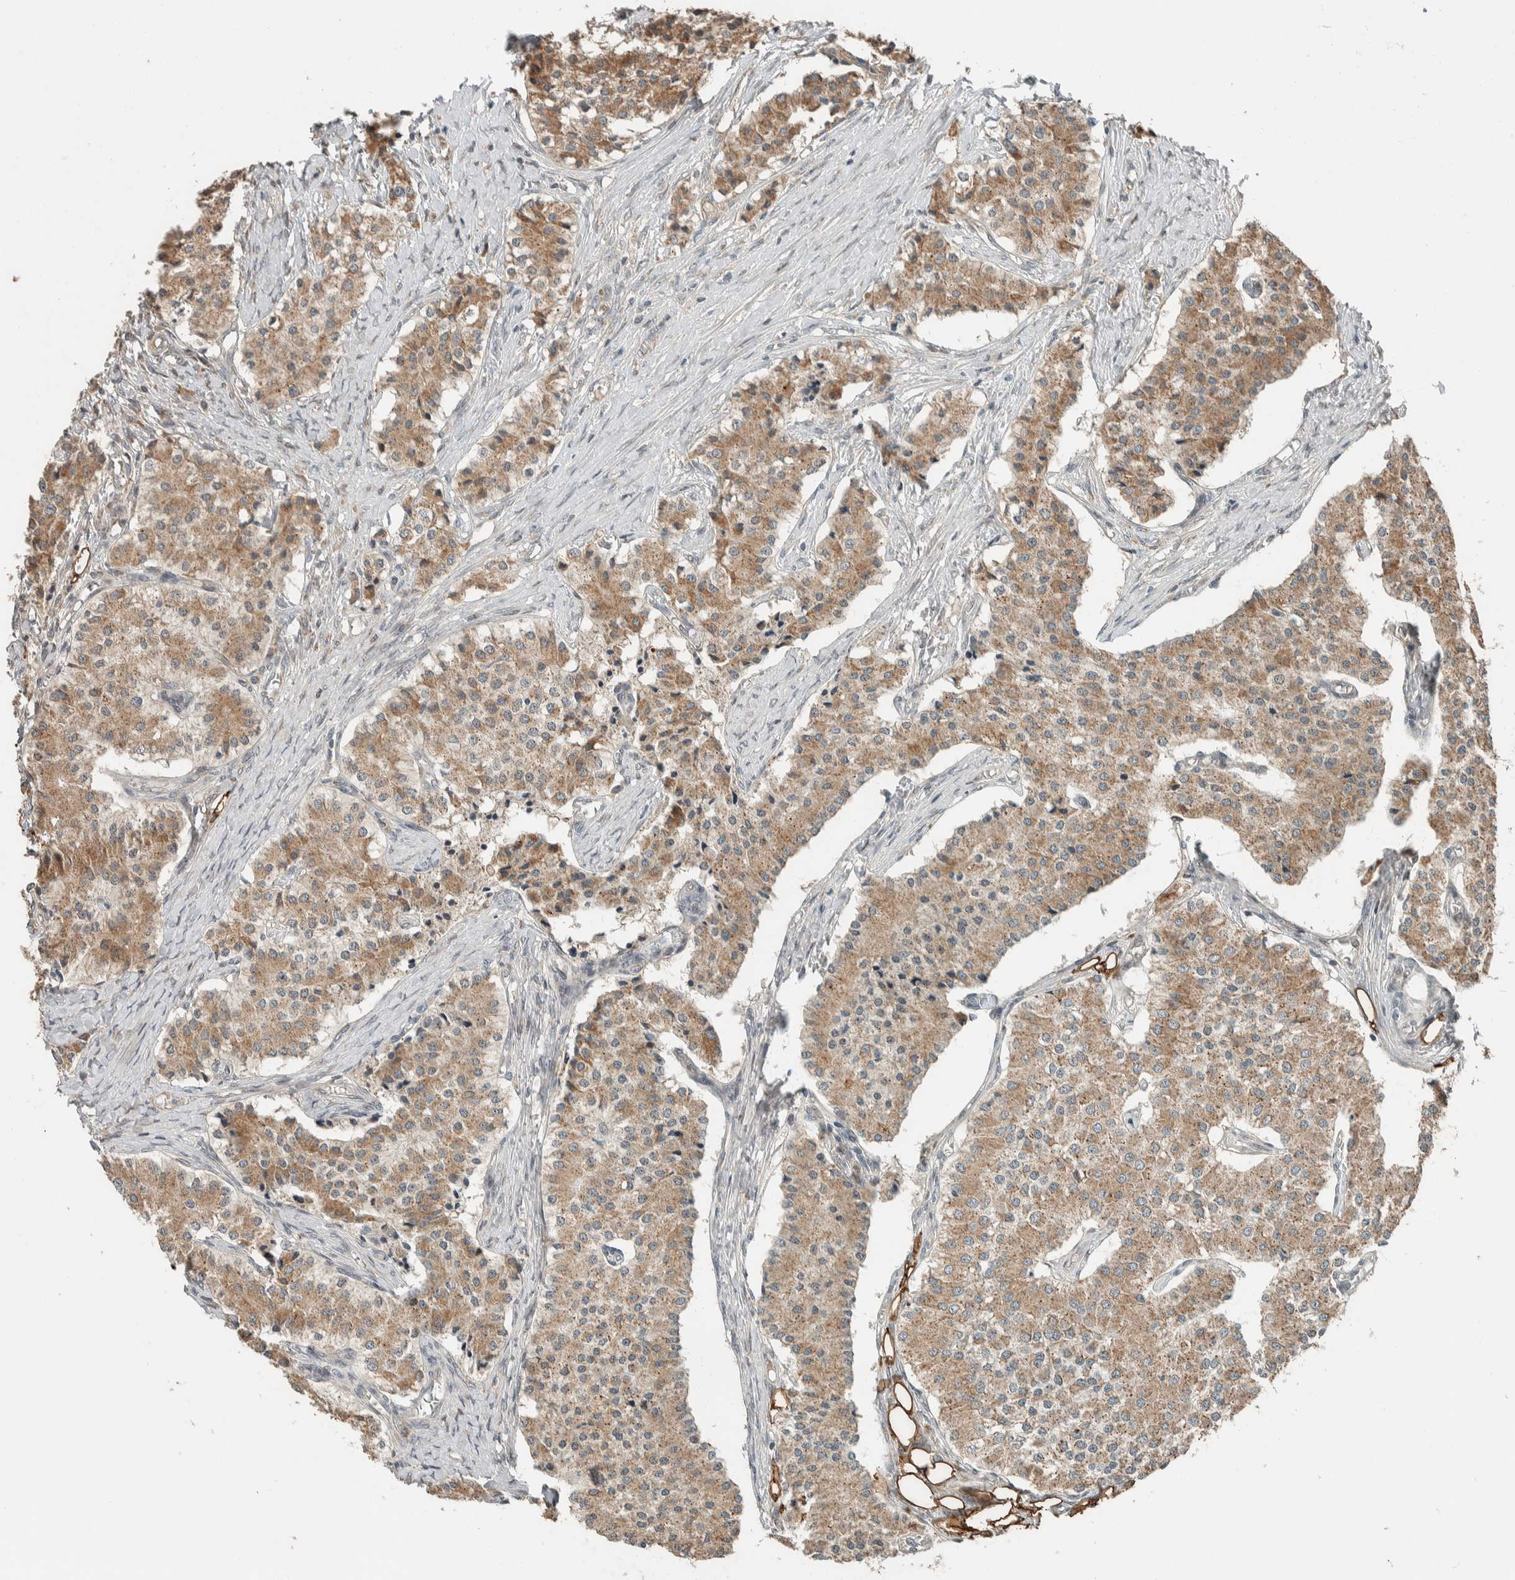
{"staining": {"intensity": "weak", "quantity": ">75%", "location": "cytoplasmic/membranous"}, "tissue": "carcinoid", "cell_type": "Tumor cells", "image_type": "cancer", "snomed": [{"axis": "morphology", "description": "Carcinoid, malignant, NOS"}, {"axis": "topography", "description": "Colon"}], "caption": "IHC staining of malignant carcinoid, which demonstrates low levels of weak cytoplasmic/membranous staining in about >75% of tumor cells indicating weak cytoplasmic/membranous protein positivity. The staining was performed using DAB (brown) for protein detection and nuclei were counterstained in hematoxylin (blue).", "gene": "NBR1", "patient": {"sex": "female", "age": 52}}